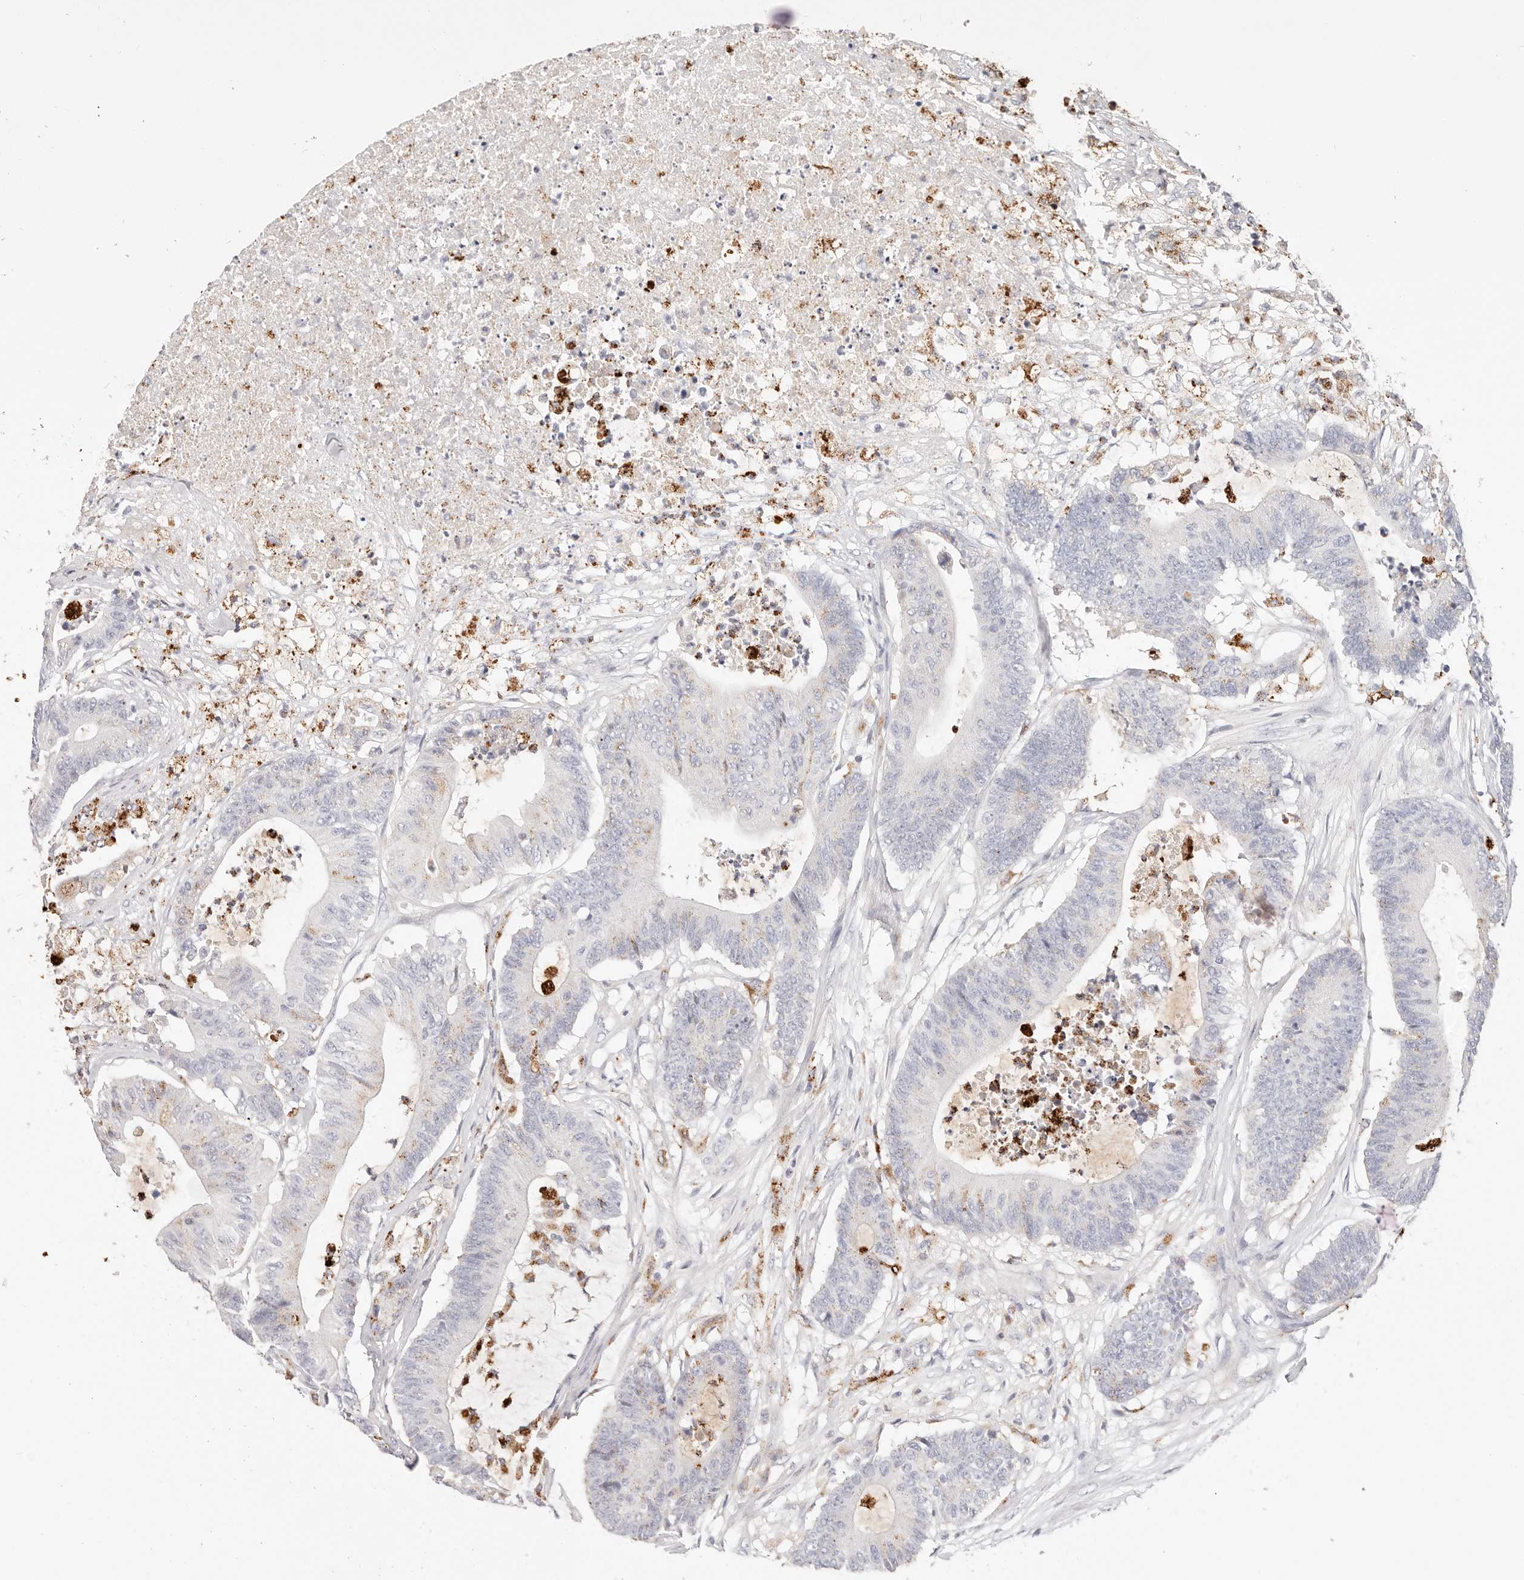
{"staining": {"intensity": "weak", "quantity": "<25%", "location": "cytoplasmic/membranous"}, "tissue": "colorectal cancer", "cell_type": "Tumor cells", "image_type": "cancer", "snomed": [{"axis": "morphology", "description": "Adenocarcinoma, NOS"}, {"axis": "topography", "description": "Colon"}], "caption": "Tumor cells show no significant protein expression in colorectal adenocarcinoma. (DAB immunohistochemistry (IHC) with hematoxylin counter stain).", "gene": "STKLD1", "patient": {"sex": "female", "age": 84}}